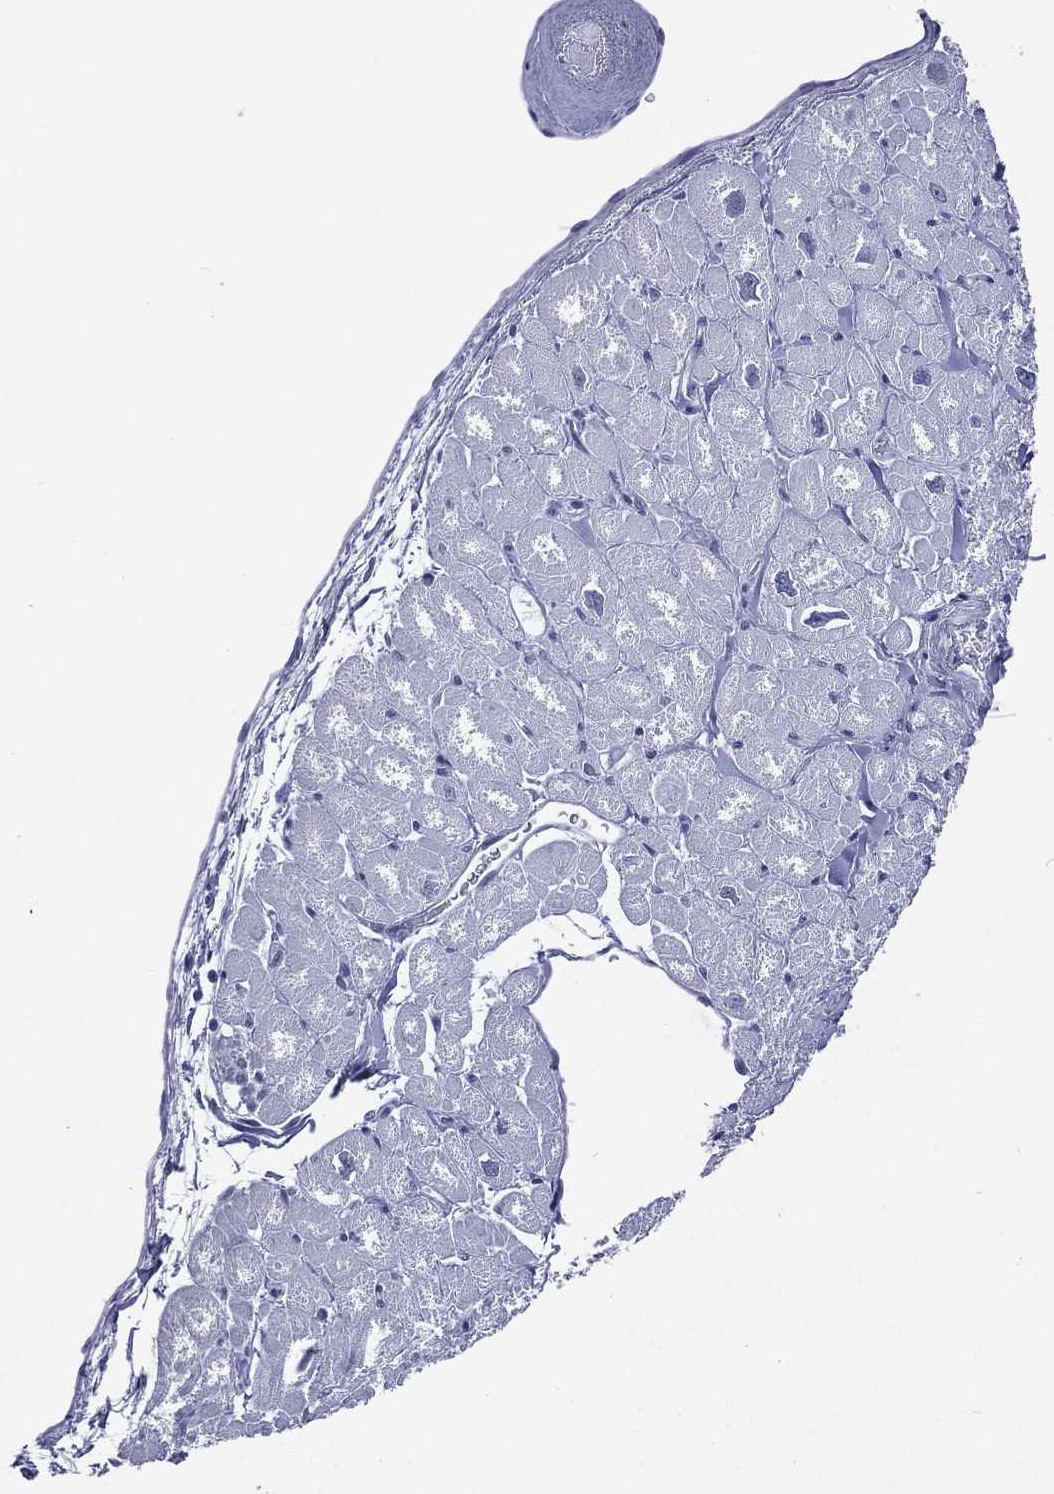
{"staining": {"intensity": "negative", "quantity": "none", "location": "none"}, "tissue": "heart muscle", "cell_type": "Cardiomyocytes", "image_type": "normal", "snomed": [{"axis": "morphology", "description": "Normal tissue, NOS"}, {"axis": "topography", "description": "Heart"}], "caption": "An image of heart muscle stained for a protein exhibits no brown staining in cardiomyocytes. Brightfield microscopy of immunohistochemistry (IHC) stained with DAB (brown) and hematoxylin (blue), captured at high magnification.", "gene": "SSX1", "patient": {"sex": "male", "age": 55}}